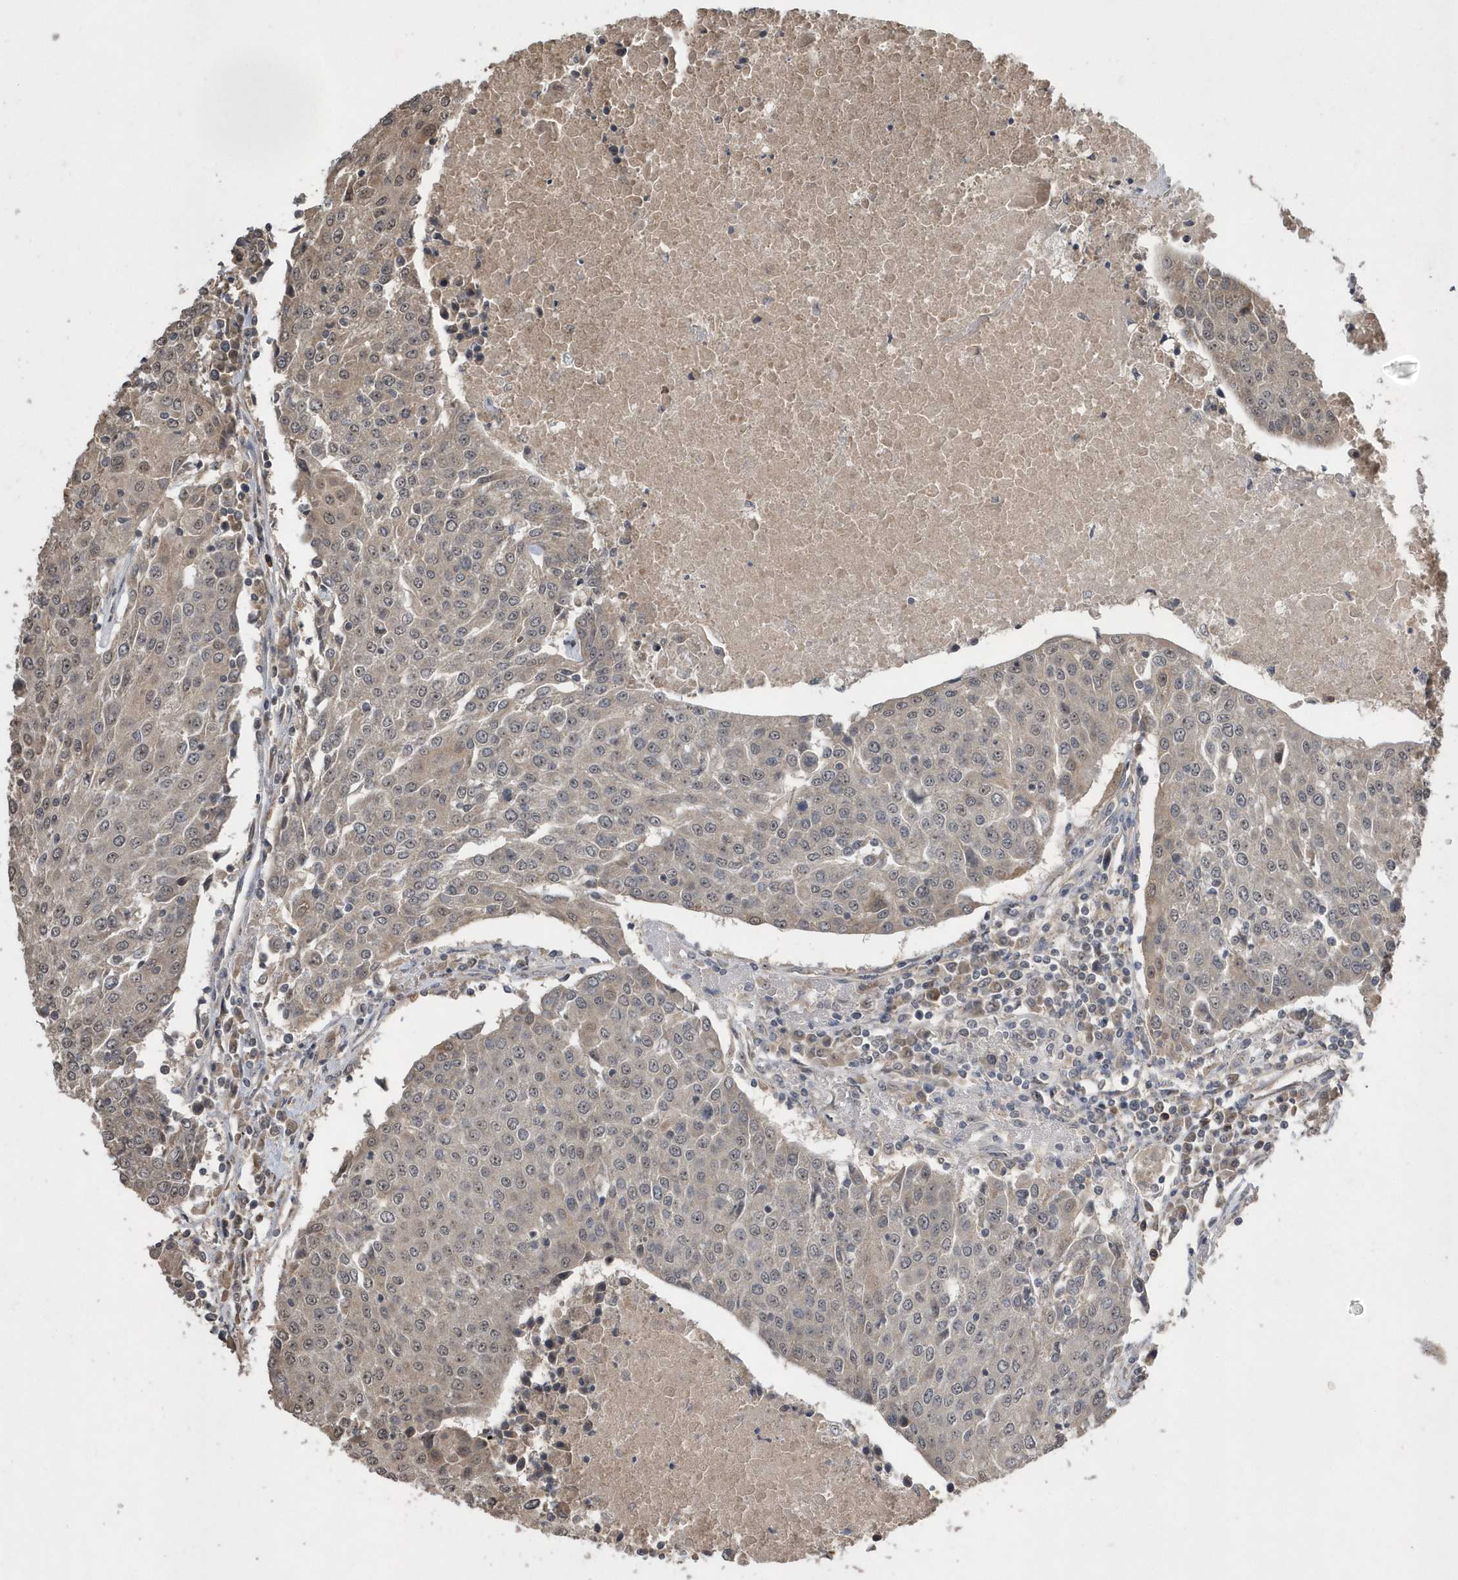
{"staining": {"intensity": "negative", "quantity": "none", "location": "none"}, "tissue": "urothelial cancer", "cell_type": "Tumor cells", "image_type": "cancer", "snomed": [{"axis": "morphology", "description": "Urothelial carcinoma, High grade"}, {"axis": "topography", "description": "Urinary bladder"}], "caption": "This is an IHC micrograph of urothelial cancer. There is no expression in tumor cells.", "gene": "WASHC5", "patient": {"sex": "female", "age": 85}}